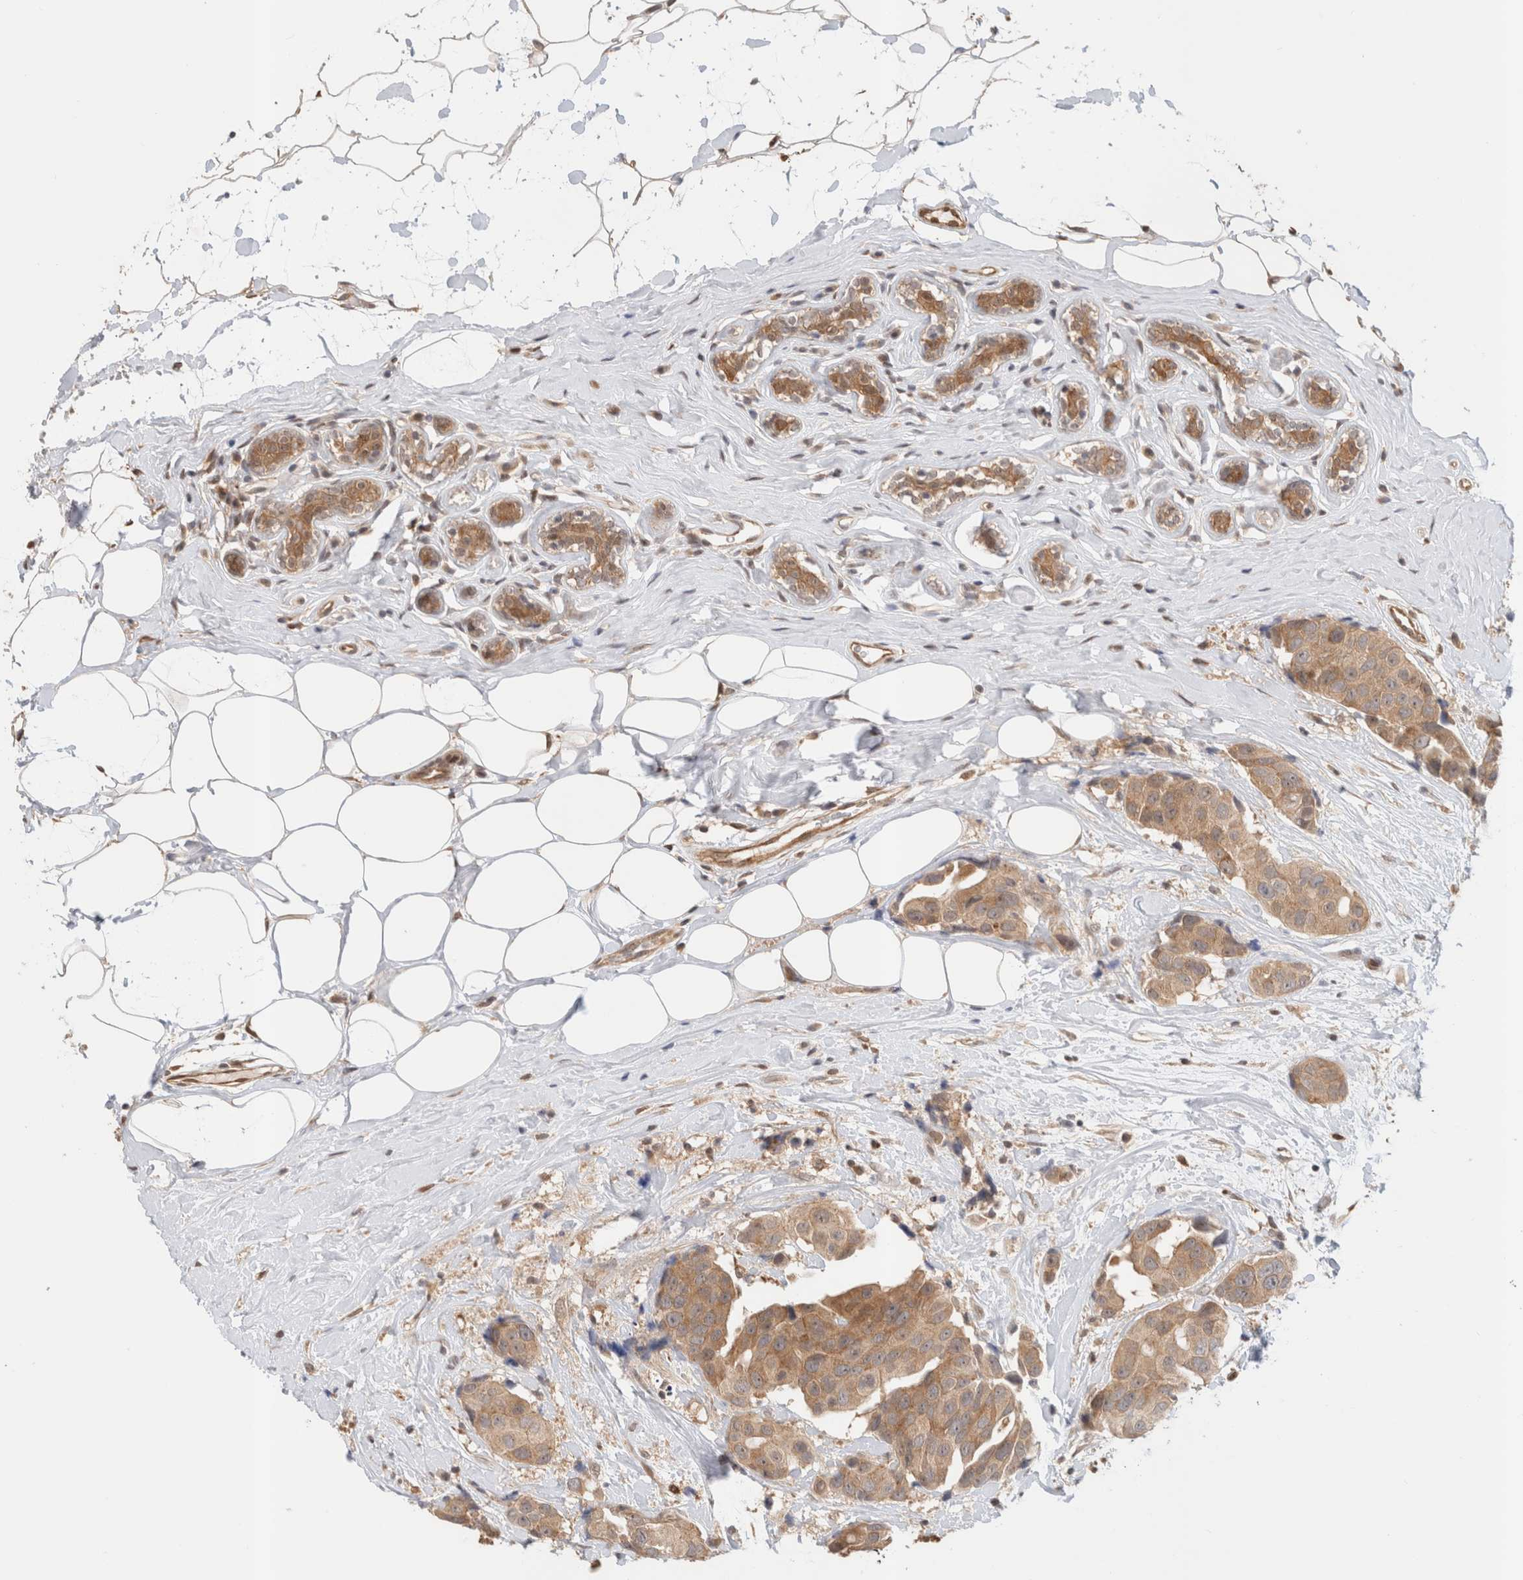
{"staining": {"intensity": "moderate", "quantity": ">75%", "location": "cytoplasmic/membranous"}, "tissue": "breast cancer", "cell_type": "Tumor cells", "image_type": "cancer", "snomed": [{"axis": "morphology", "description": "Normal tissue, NOS"}, {"axis": "morphology", "description": "Duct carcinoma"}, {"axis": "topography", "description": "Breast"}], "caption": "Moderate cytoplasmic/membranous staining is seen in approximately >75% of tumor cells in intraductal carcinoma (breast).", "gene": "OTUD6B", "patient": {"sex": "female", "age": 39}}